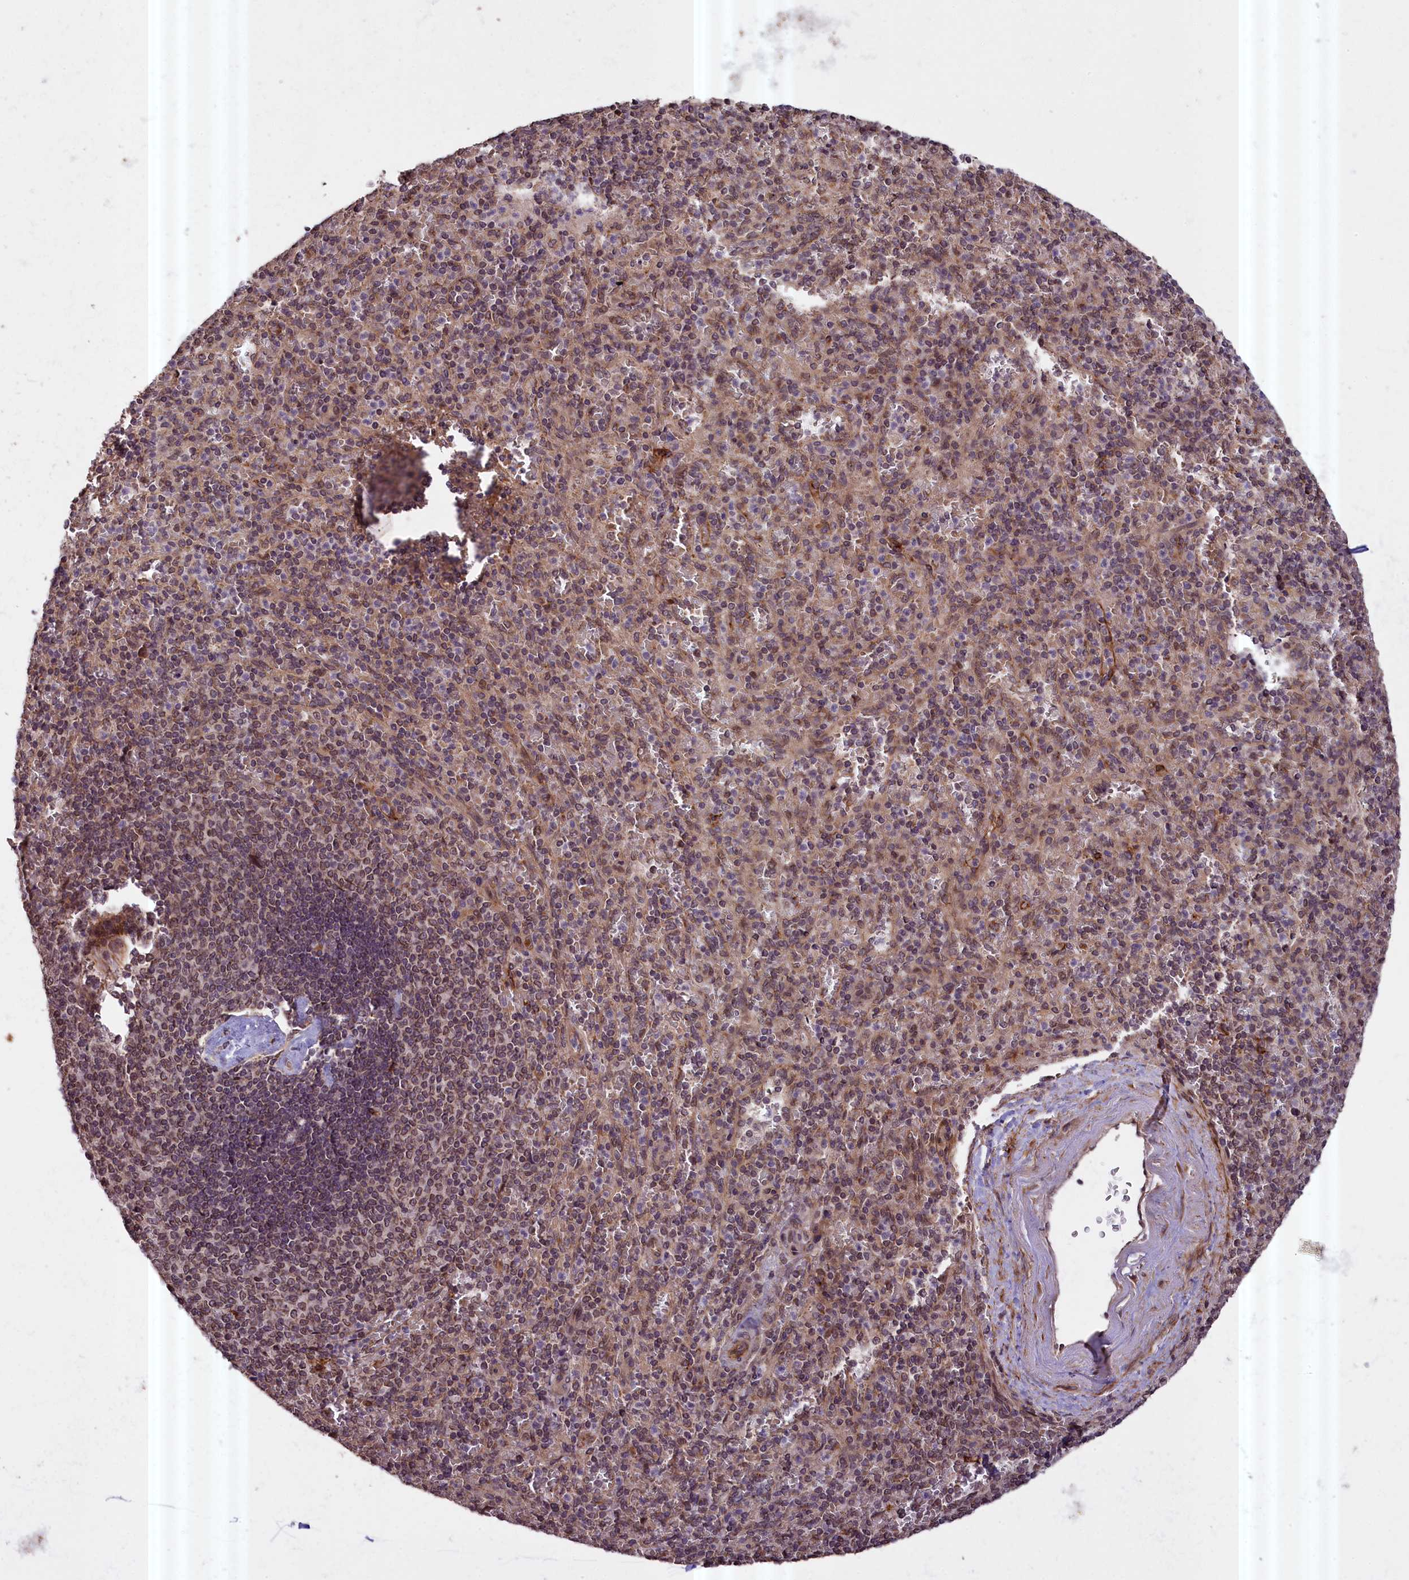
{"staining": {"intensity": "weak", "quantity": "25%-75%", "location": "cytoplasmic/membranous,nuclear"}, "tissue": "spleen", "cell_type": "Cells in red pulp", "image_type": "normal", "snomed": [{"axis": "morphology", "description": "Normal tissue, NOS"}, {"axis": "topography", "description": "Spleen"}], "caption": "Cells in red pulp reveal low levels of weak cytoplasmic/membranous,nuclear staining in approximately 25%-75% of cells in unremarkable human spleen. (Brightfield microscopy of DAB IHC at high magnification).", "gene": "ZNF480", "patient": {"sex": "male", "age": 82}}